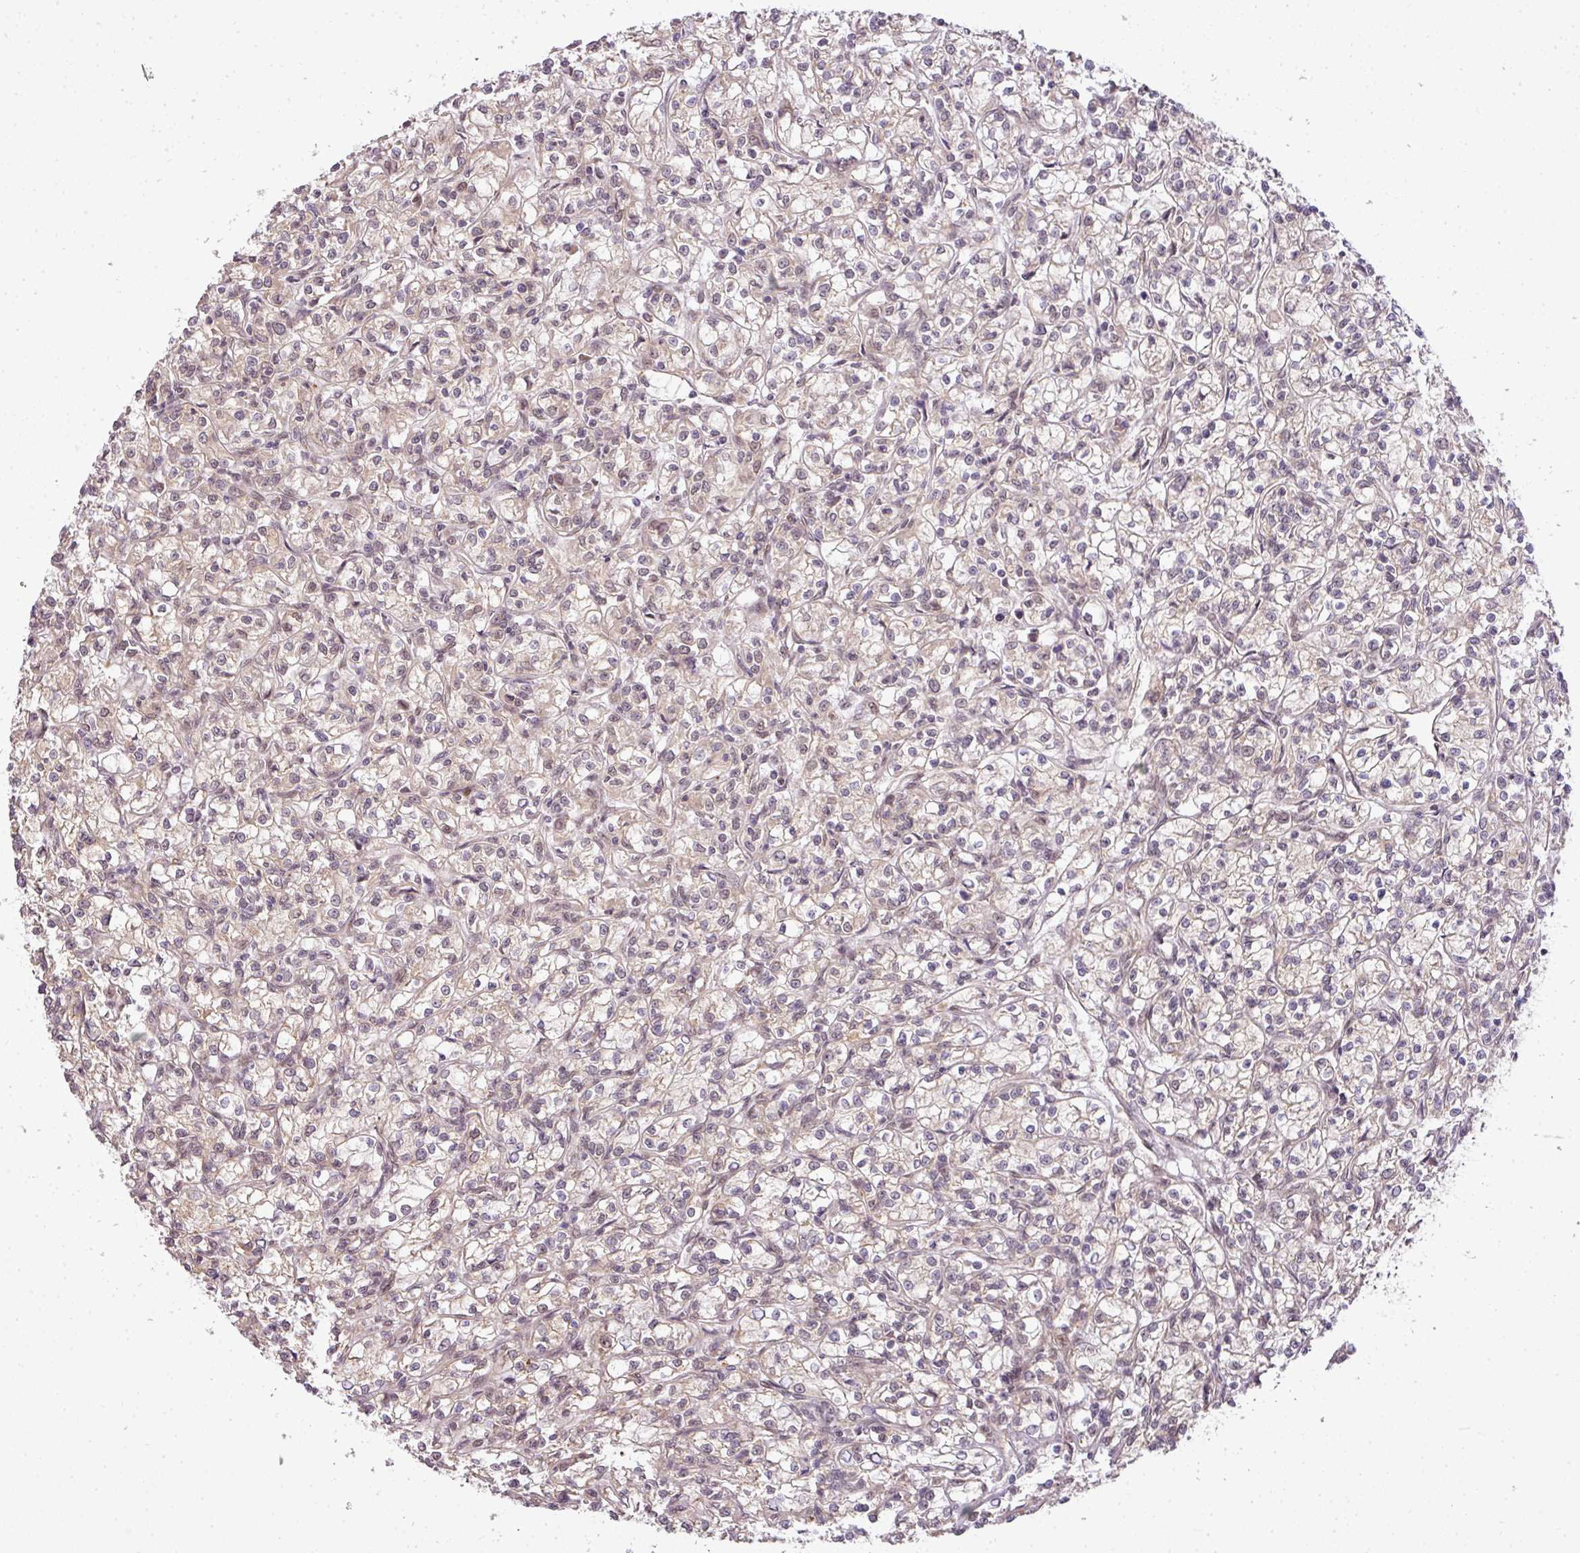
{"staining": {"intensity": "weak", "quantity": "25%-75%", "location": "cytoplasmic/membranous"}, "tissue": "renal cancer", "cell_type": "Tumor cells", "image_type": "cancer", "snomed": [{"axis": "morphology", "description": "Adenocarcinoma, NOS"}, {"axis": "topography", "description": "Kidney"}], "caption": "About 25%-75% of tumor cells in renal adenocarcinoma display weak cytoplasmic/membranous protein staining as visualized by brown immunohistochemical staining.", "gene": "C1orf226", "patient": {"sex": "female", "age": 59}}